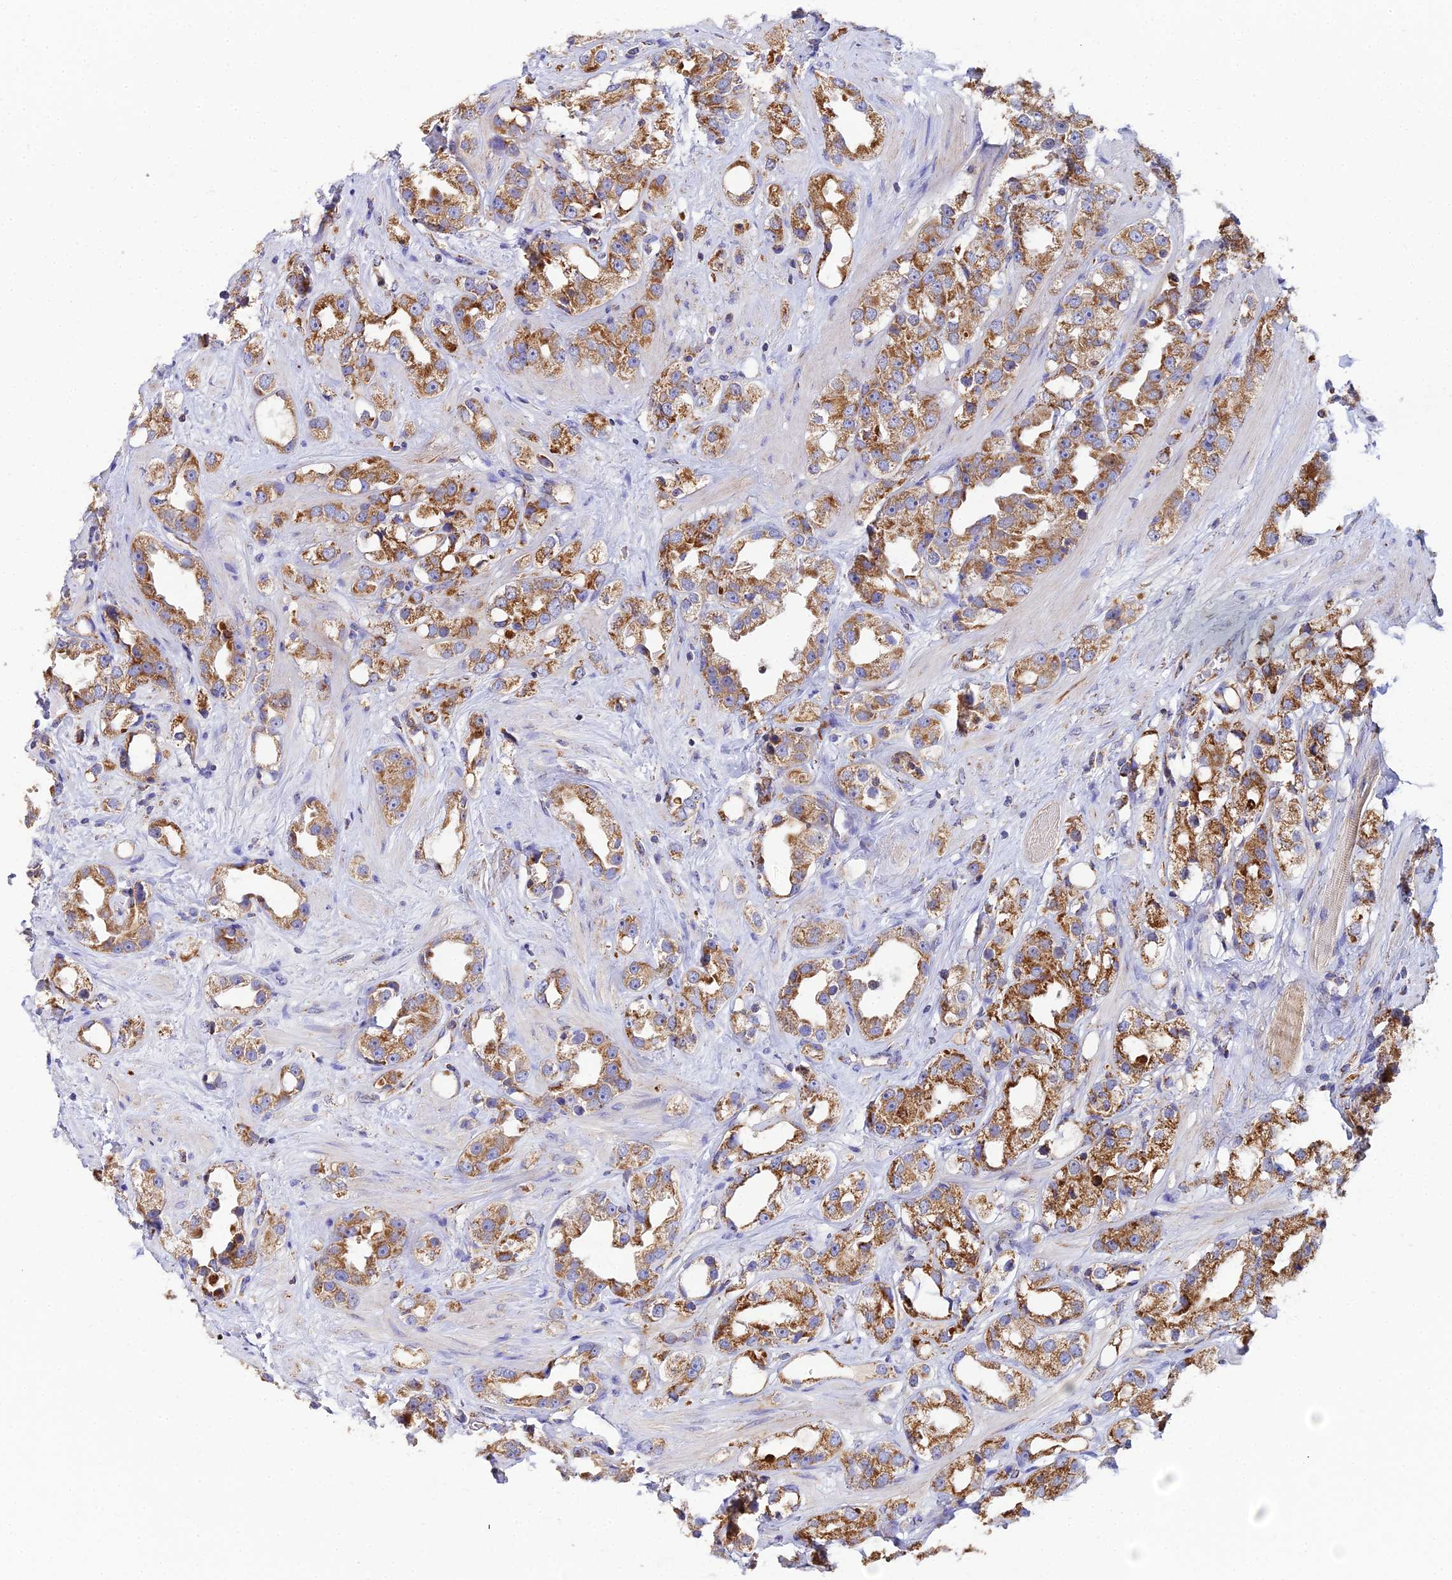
{"staining": {"intensity": "moderate", "quantity": ">75%", "location": "cytoplasmic/membranous"}, "tissue": "prostate cancer", "cell_type": "Tumor cells", "image_type": "cancer", "snomed": [{"axis": "morphology", "description": "Adenocarcinoma, NOS"}, {"axis": "topography", "description": "Prostate"}], "caption": "Protein expression by immunohistochemistry (IHC) reveals moderate cytoplasmic/membranous expression in approximately >75% of tumor cells in prostate cancer (adenocarcinoma). (Stains: DAB (3,3'-diaminobenzidine) in brown, nuclei in blue, Microscopy: brightfield microscopy at high magnification).", "gene": "NIPSNAP3A", "patient": {"sex": "male", "age": 79}}